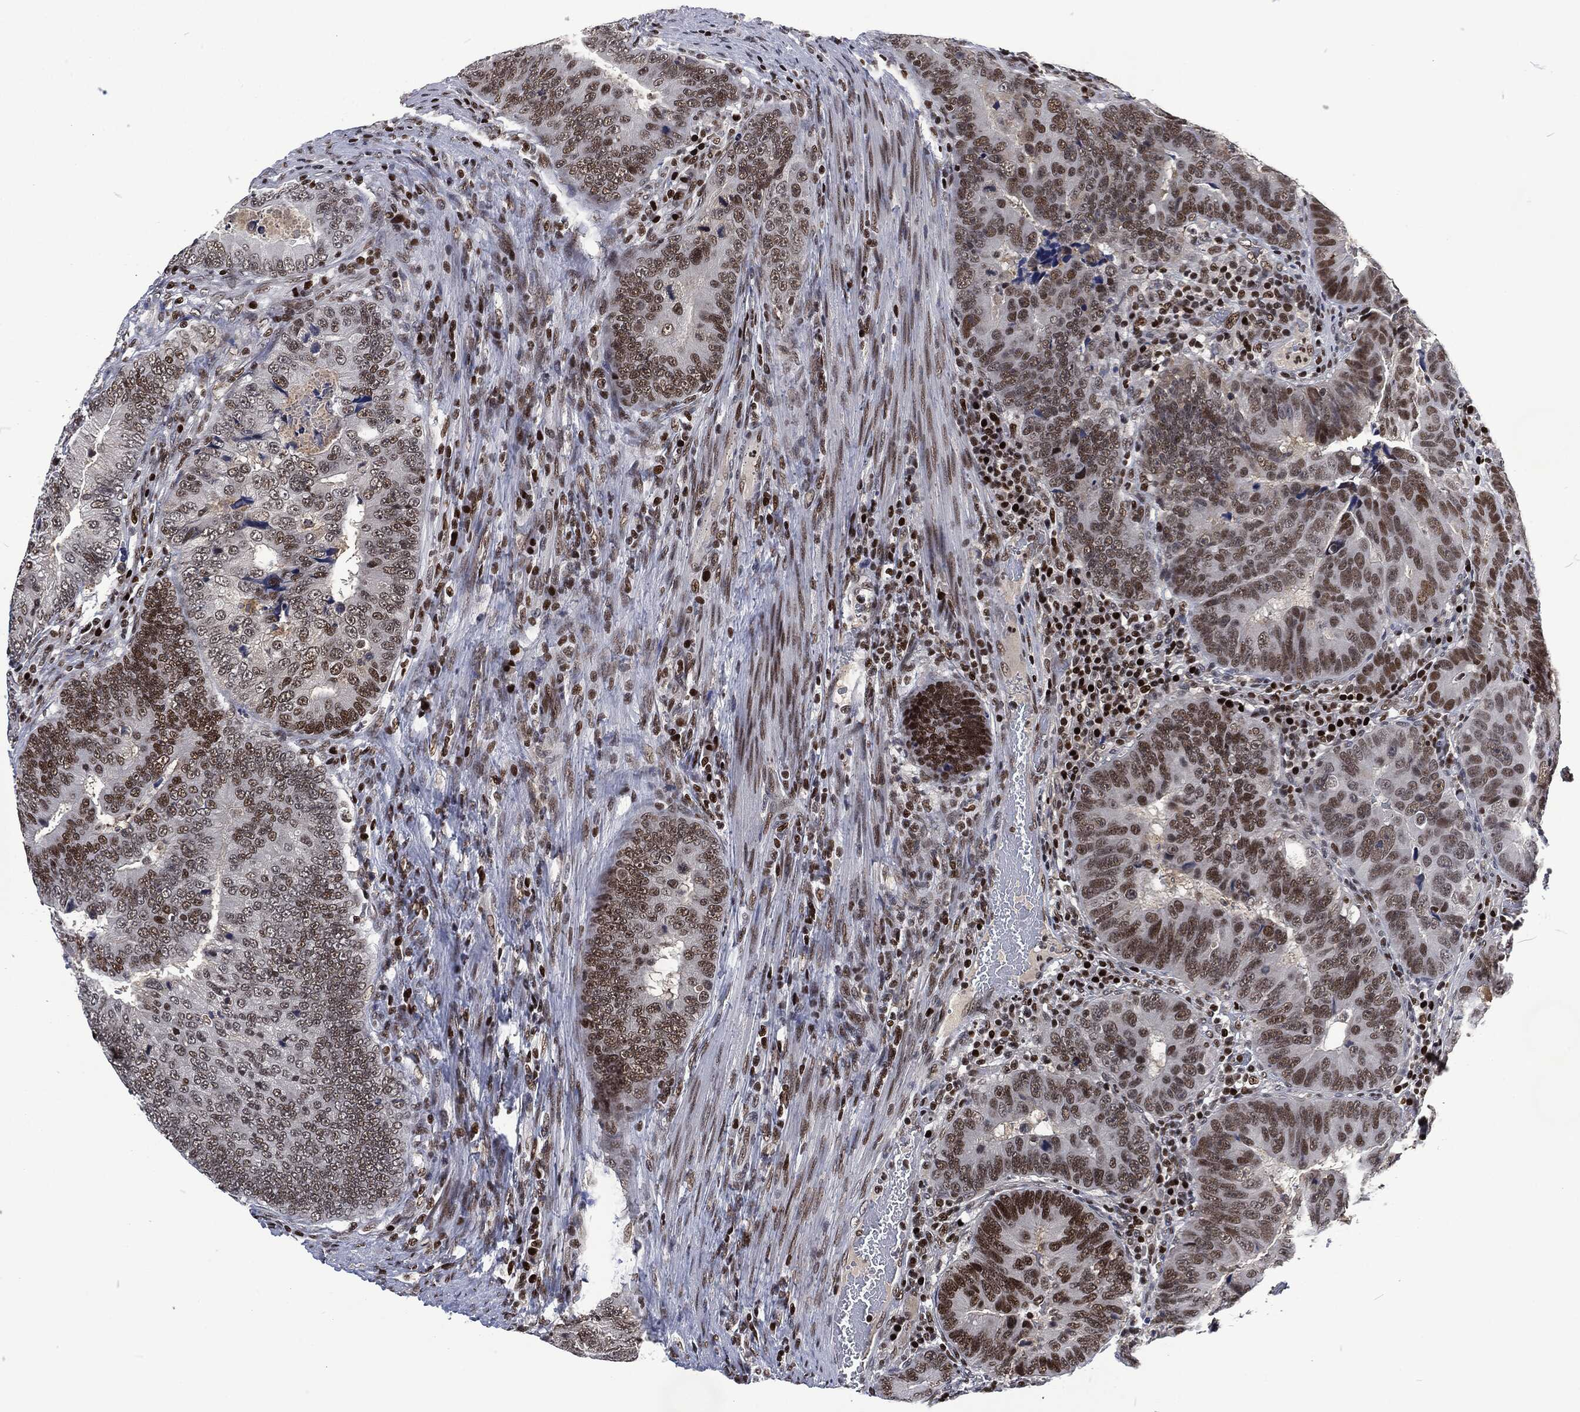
{"staining": {"intensity": "strong", "quantity": "25%-75%", "location": "nuclear"}, "tissue": "colorectal cancer", "cell_type": "Tumor cells", "image_type": "cancer", "snomed": [{"axis": "morphology", "description": "Adenocarcinoma, NOS"}, {"axis": "topography", "description": "Colon"}], "caption": "This is an image of IHC staining of colorectal cancer, which shows strong positivity in the nuclear of tumor cells.", "gene": "DCPS", "patient": {"sex": "female", "age": 72}}